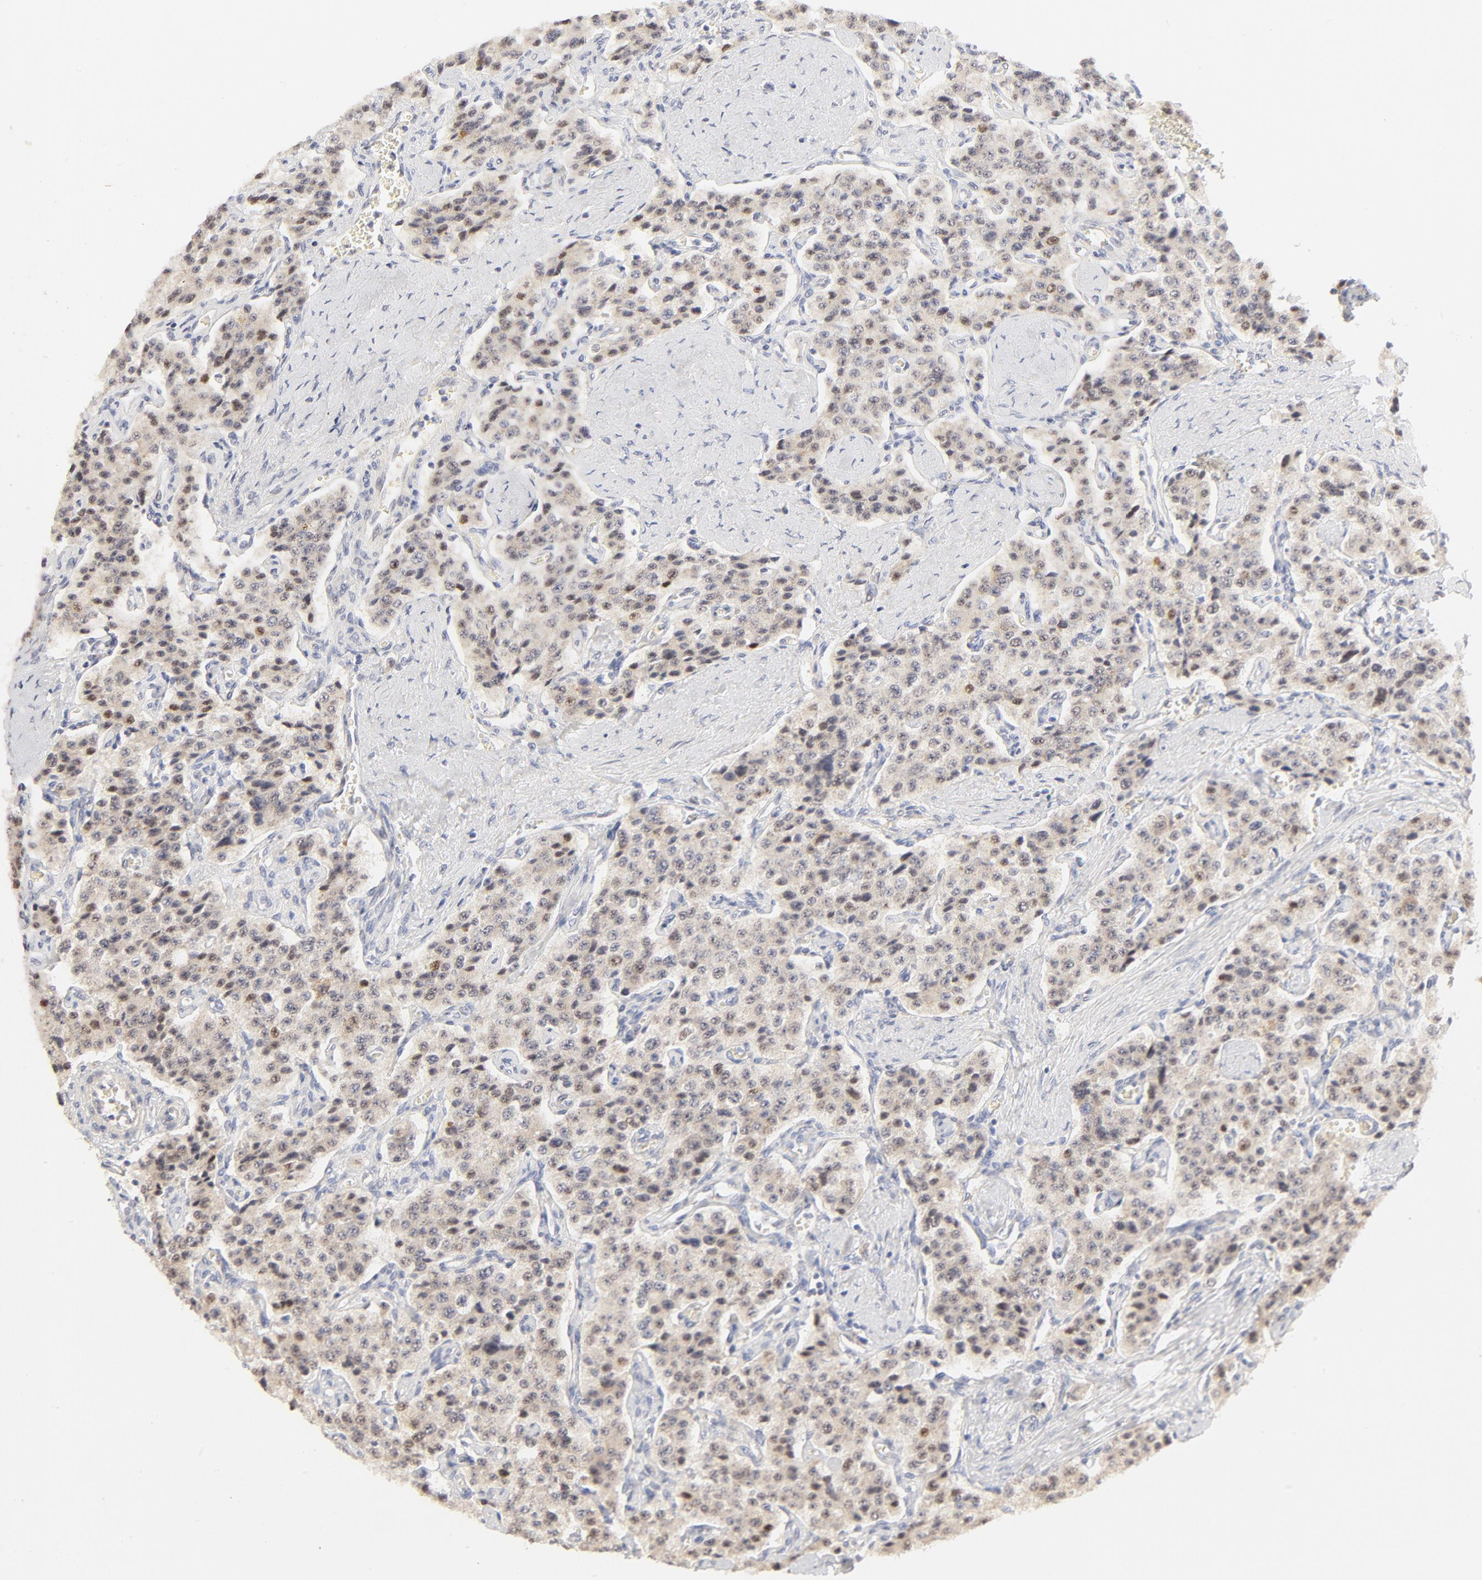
{"staining": {"intensity": "weak", "quantity": ">75%", "location": "cytoplasmic/membranous"}, "tissue": "carcinoid", "cell_type": "Tumor cells", "image_type": "cancer", "snomed": [{"axis": "morphology", "description": "Carcinoid, malignant, NOS"}, {"axis": "topography", "description": "Small intestine"}], "caption": "This image displays carcinoid (malignant) stained with immunohistochemistry to label a protein in brown. The cytoplasmic/membranous of tumor cells show weak positivity for the protein. Nuclei are counter-stained blue.", "gene": "NKX2-2", "patient": {"sex": "male", "age": 52}}